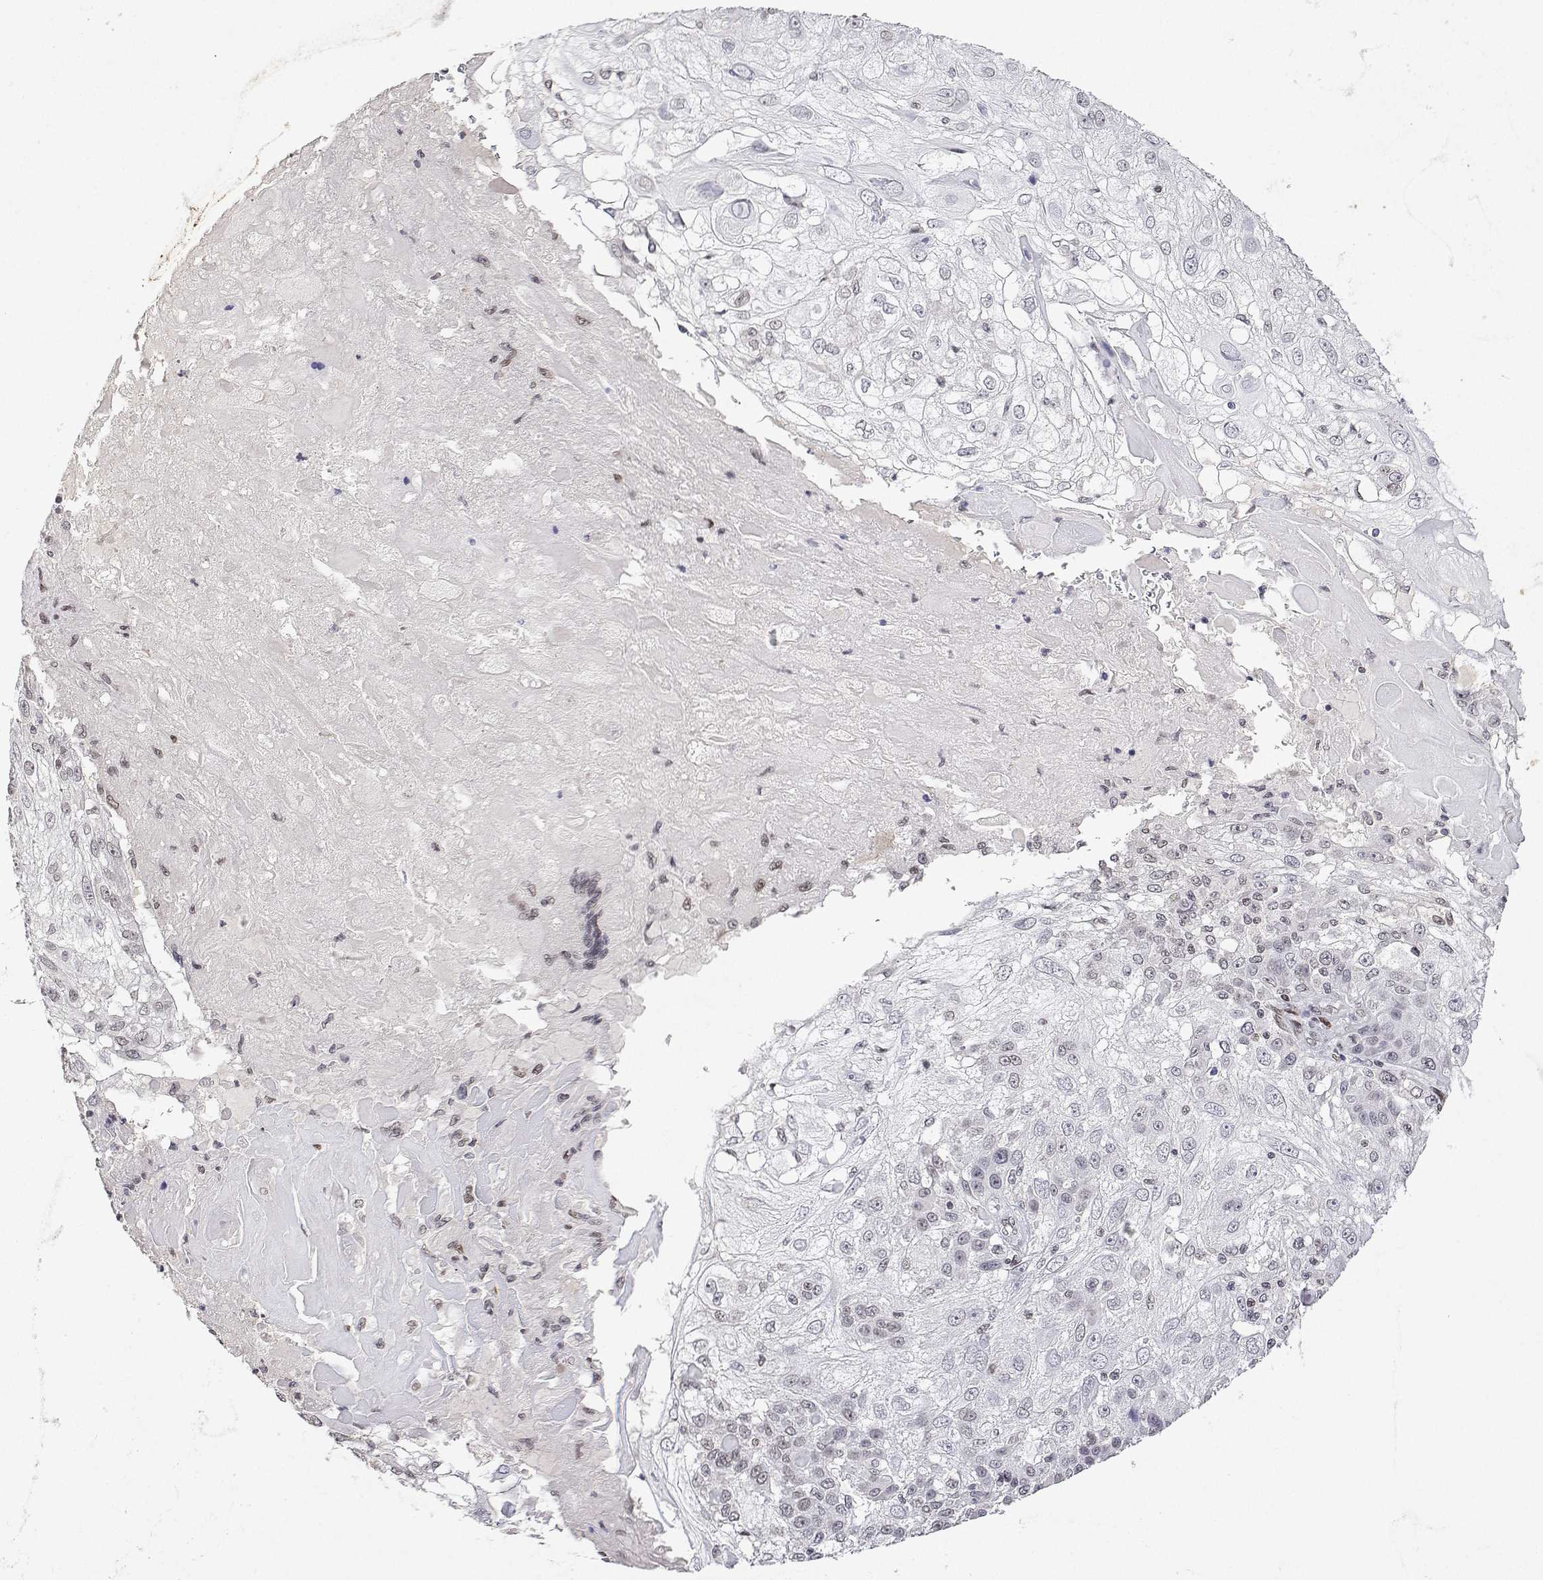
{"staining": {"intensity": "weak", "quantity": "<25%", "location": "nuclear"}, "tissue": "skin cancer", "cell_type": "Tumor cells", "image_type": "cancer", "snomed": [{"axis": "morphology", "description": "Normal tissue, NOS"}, {"axis": "morphology", "description": "Squamous cell carcinoma, NOS"}, {"axis": "topography", "description": "Skin"}], "caption": "This is a photomicrograph of immunohistochemistry (IHC) staining of skin cancer (squamous cell carcinoma), which shows no positivity in tumor cells.", "gene": "XPC", "patient": {"sex": "female", "age": 83}}